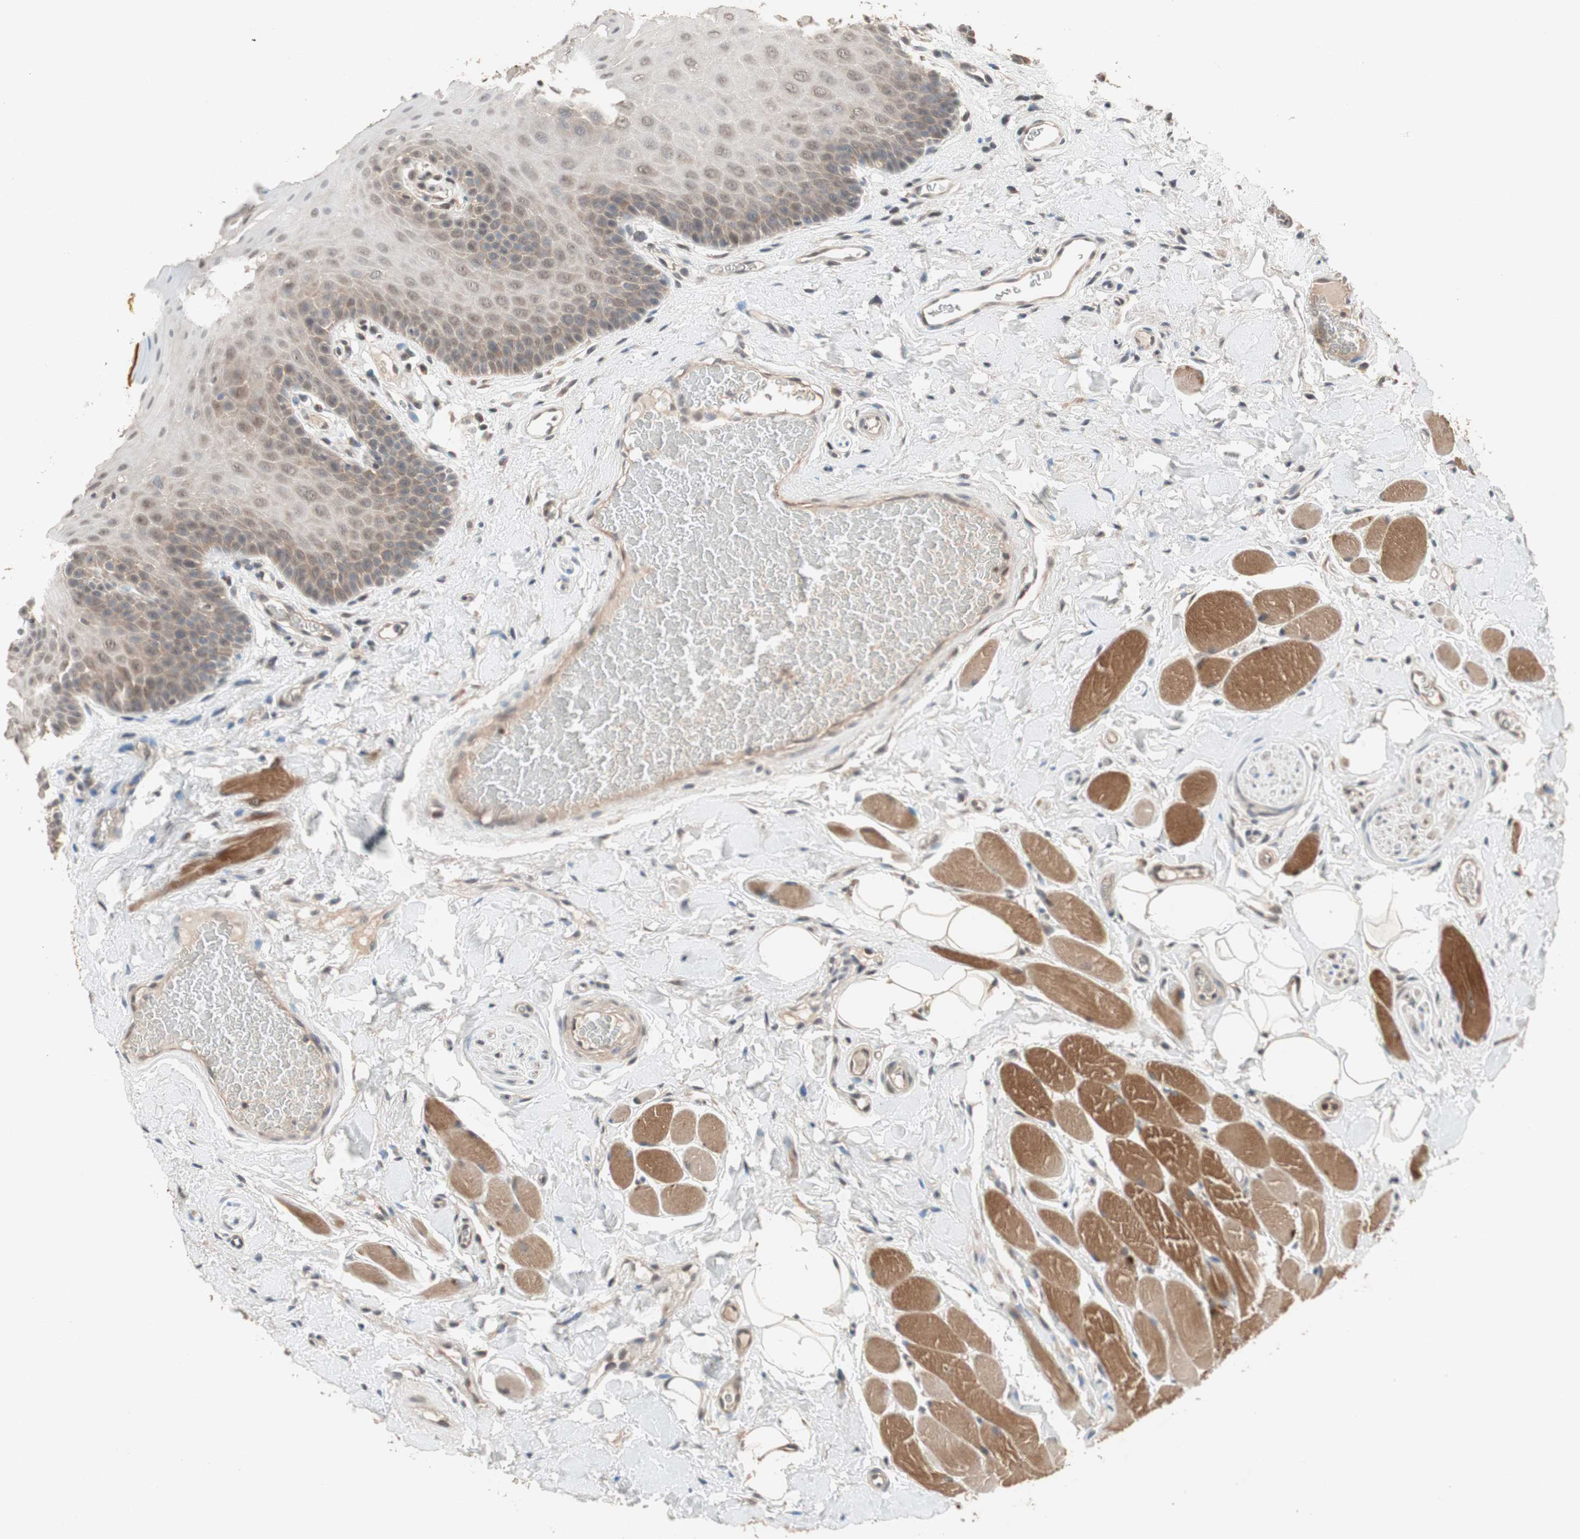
{"staining": {"intensity": "moderate", "quantity": ">75%", "location": "cytoplasmic/membranous,nuclear"}, "tissue": "oral mucosa", "cell_type": "Squamous epithelial cells", "image_type": "normal", "snomed": [{"axis": "morphology", "description": "Normal tissue, NOS"}, {"axis": "topography", "description": "Oral tissue"}], "caption": "A brown stain shows moderate cytoplasmic/membranous,nuclear positivity of a protein in squamous epithelial cells of normal oral mucosa. (DAB (3,3'-diaminobenzidine) IHC, brown staining for protein, blue staining for nuclei).", "gene": "GART", "patient": {"sex": "male", "age": 54}}